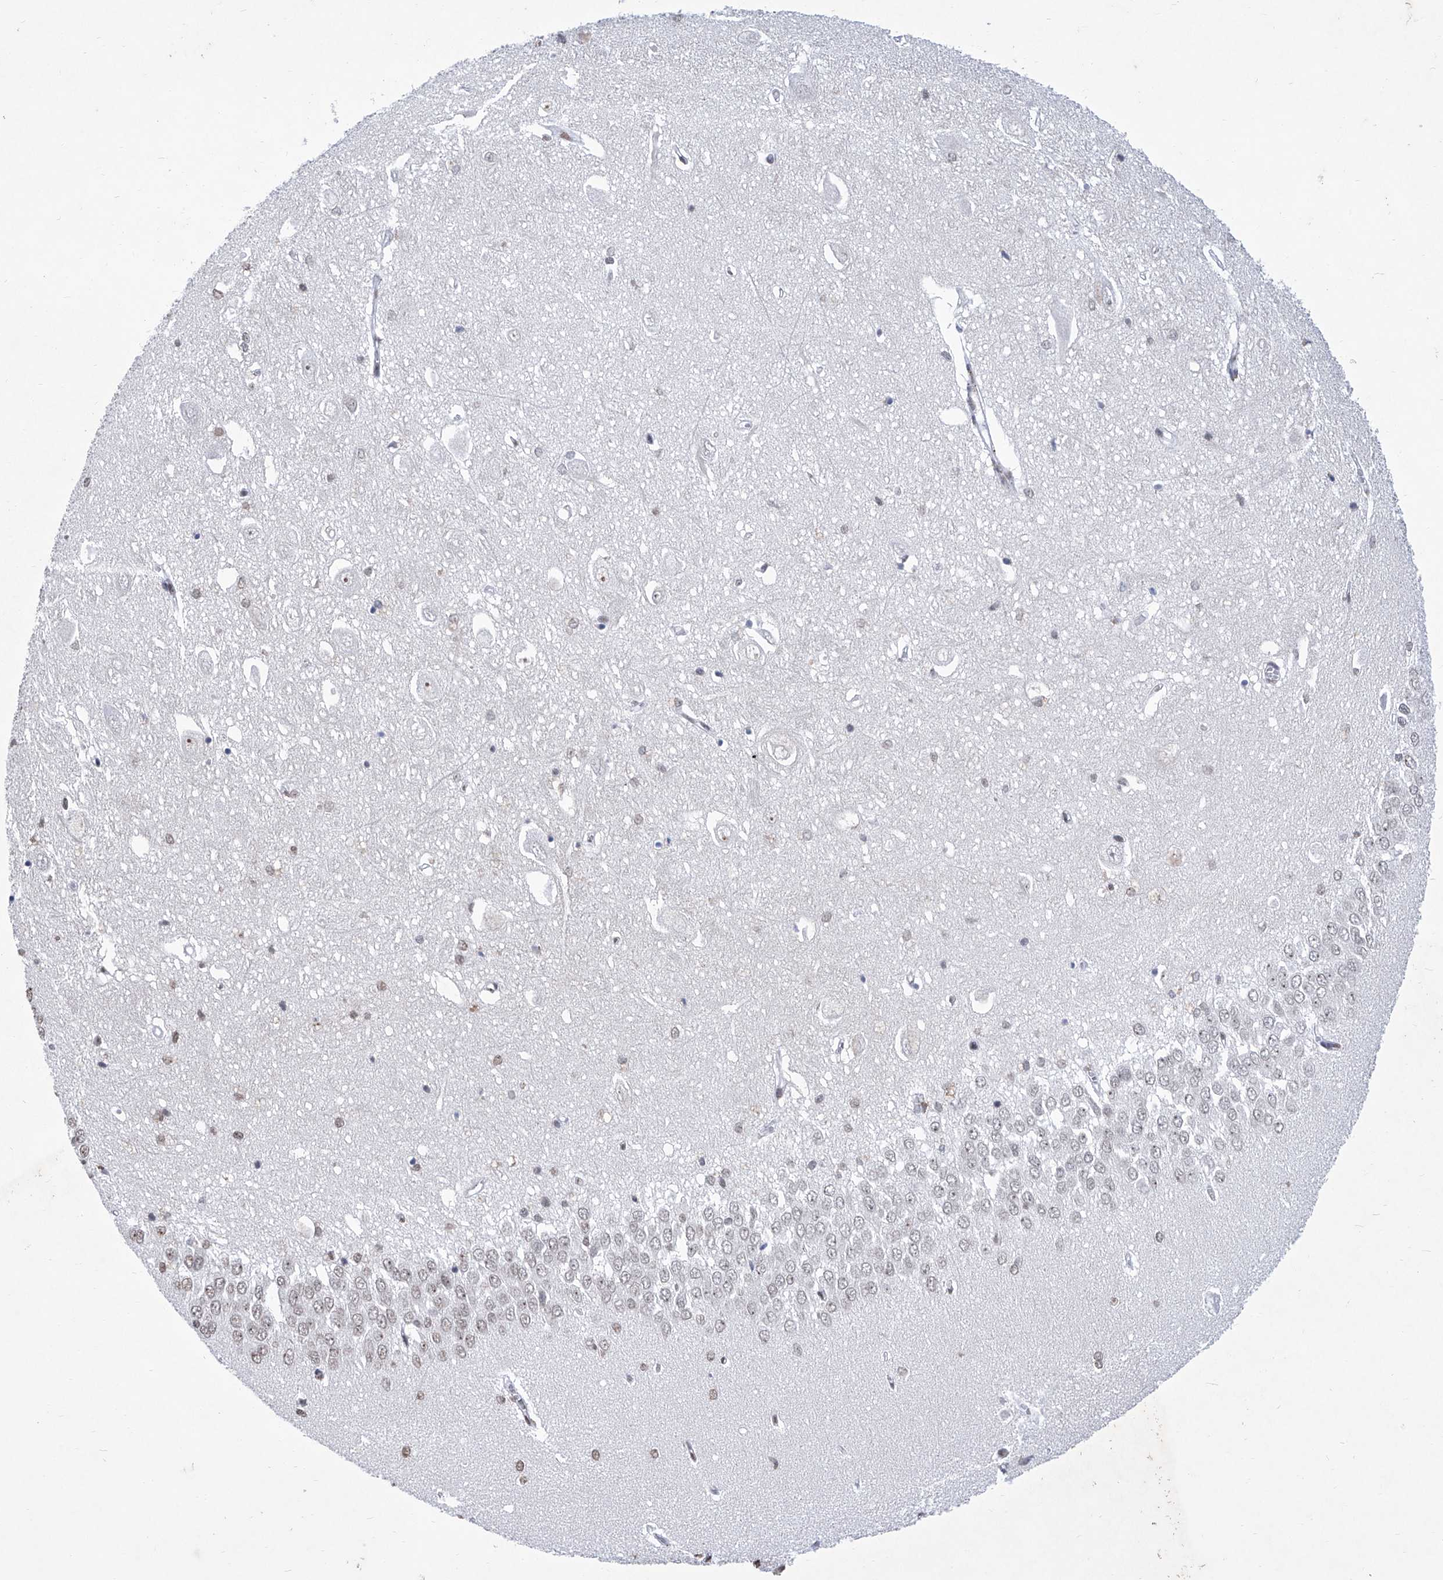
{"staining": {"intensity": "moderate", "quantity": "<25%", "location": "nuclear"}, "tissue": "hippocampus", "cell_type": "Glial cells", "image_type": "normal", "snomed": [{"axis": "morphology", "description": "Normal tissue, NOS"}, {"axis": "topography", "description": "Hippocampus"}], "caption": "This image displays unremarkable hippocampus stained with immunohistochemistry (IHC) to label a protein in brown. The nuclear of glial cells show moderate positivity for the protein. Nuclei are counter-stained blue.", "gene": "HEY2", "patient": {"sex": "female", "age": 64}}